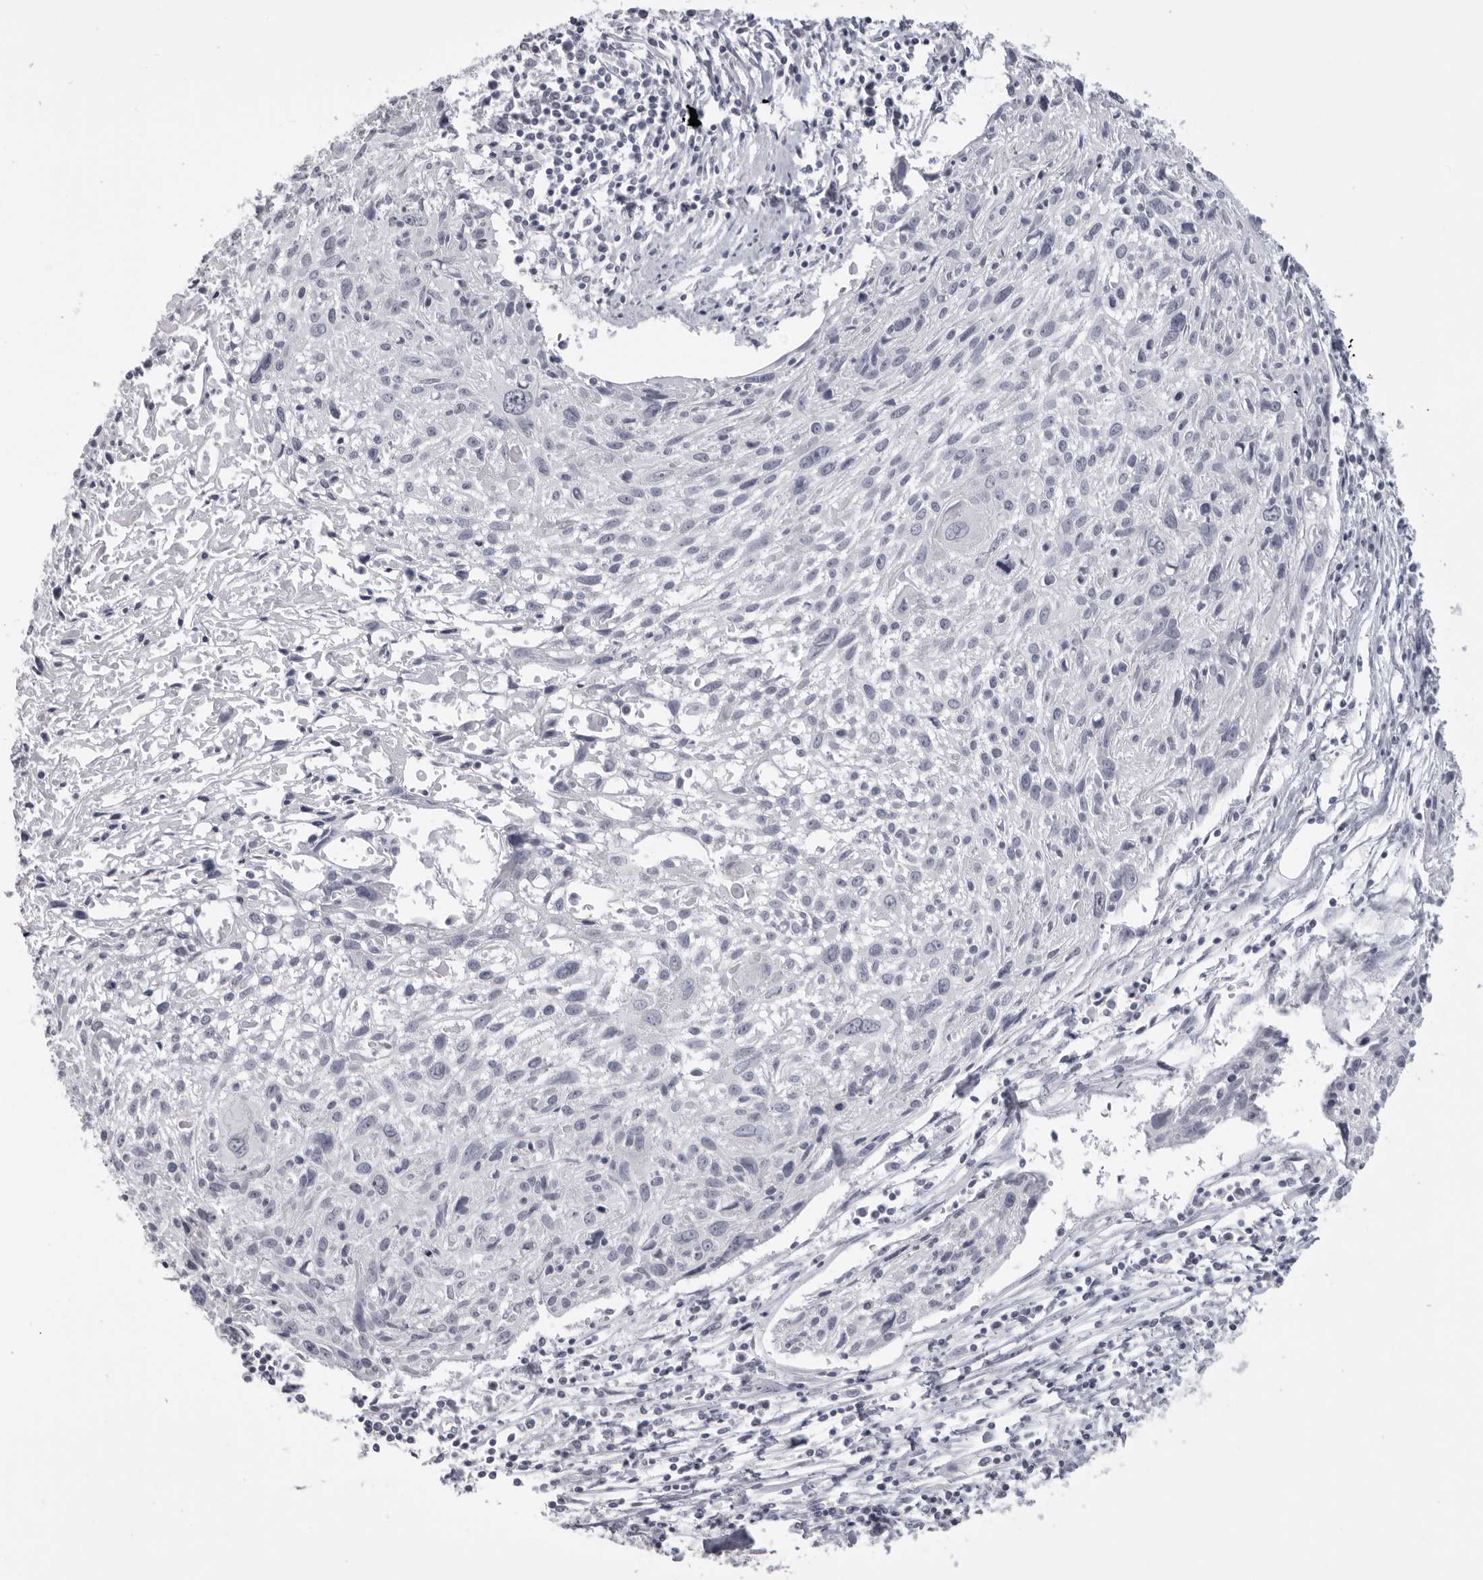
{"staining": {"intensity": "negative", "quantity": "none", "location": "none"}, "tissue": "cervical cancer", "cell_type": "Tumor cells", "image_type": "cancer", "snomed": [{"axis": "morphology", "description": "Squamous cell carcinoma, NOS"}, {"axis": "topography", "description": "Cervix"}], "caption": "Tumor cells show no significant positivity in cervical squamous cell carcinoma.", "gene": "DNALI1", "patient": {"sex": "female", "age": 51}}